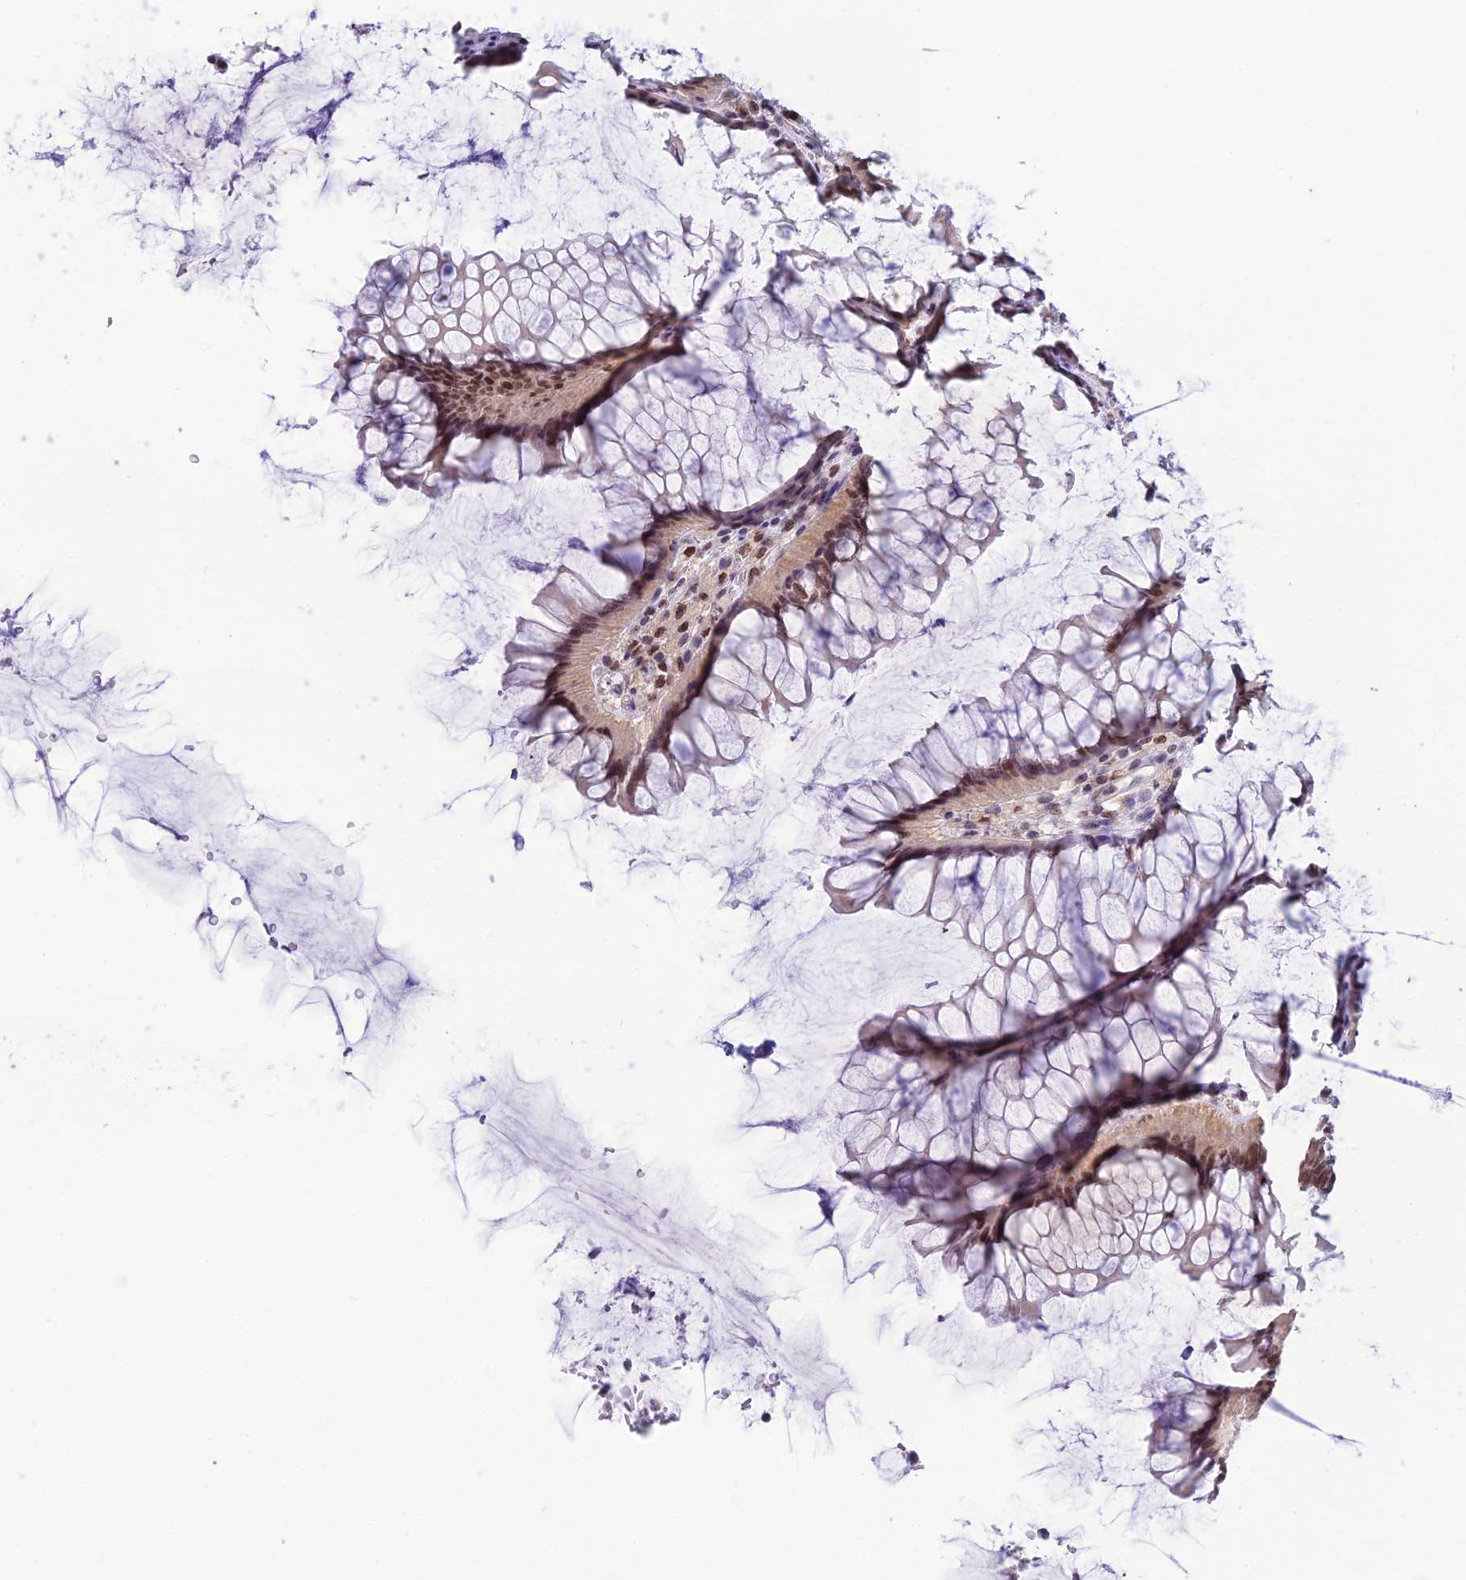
{"staining": {"intensity": "weak", "quantity": "25%-75%", "location": "nuclear"}, "tissue": "colon", "cell_type": "Endothelial cells", "image_type": "normal", "snomed": [{"axis": "morphology", "description": "Normal tissue, NOS"}, {"axis": "topography", "description": "Colon"}], "caption": "Colon stained for a protein (brown) demonstrates weak nuclear positive expression in about 25%-75% of endothelial cells.", "gene": "MIS12", "patient": {"sex": "female", "age": 82}}